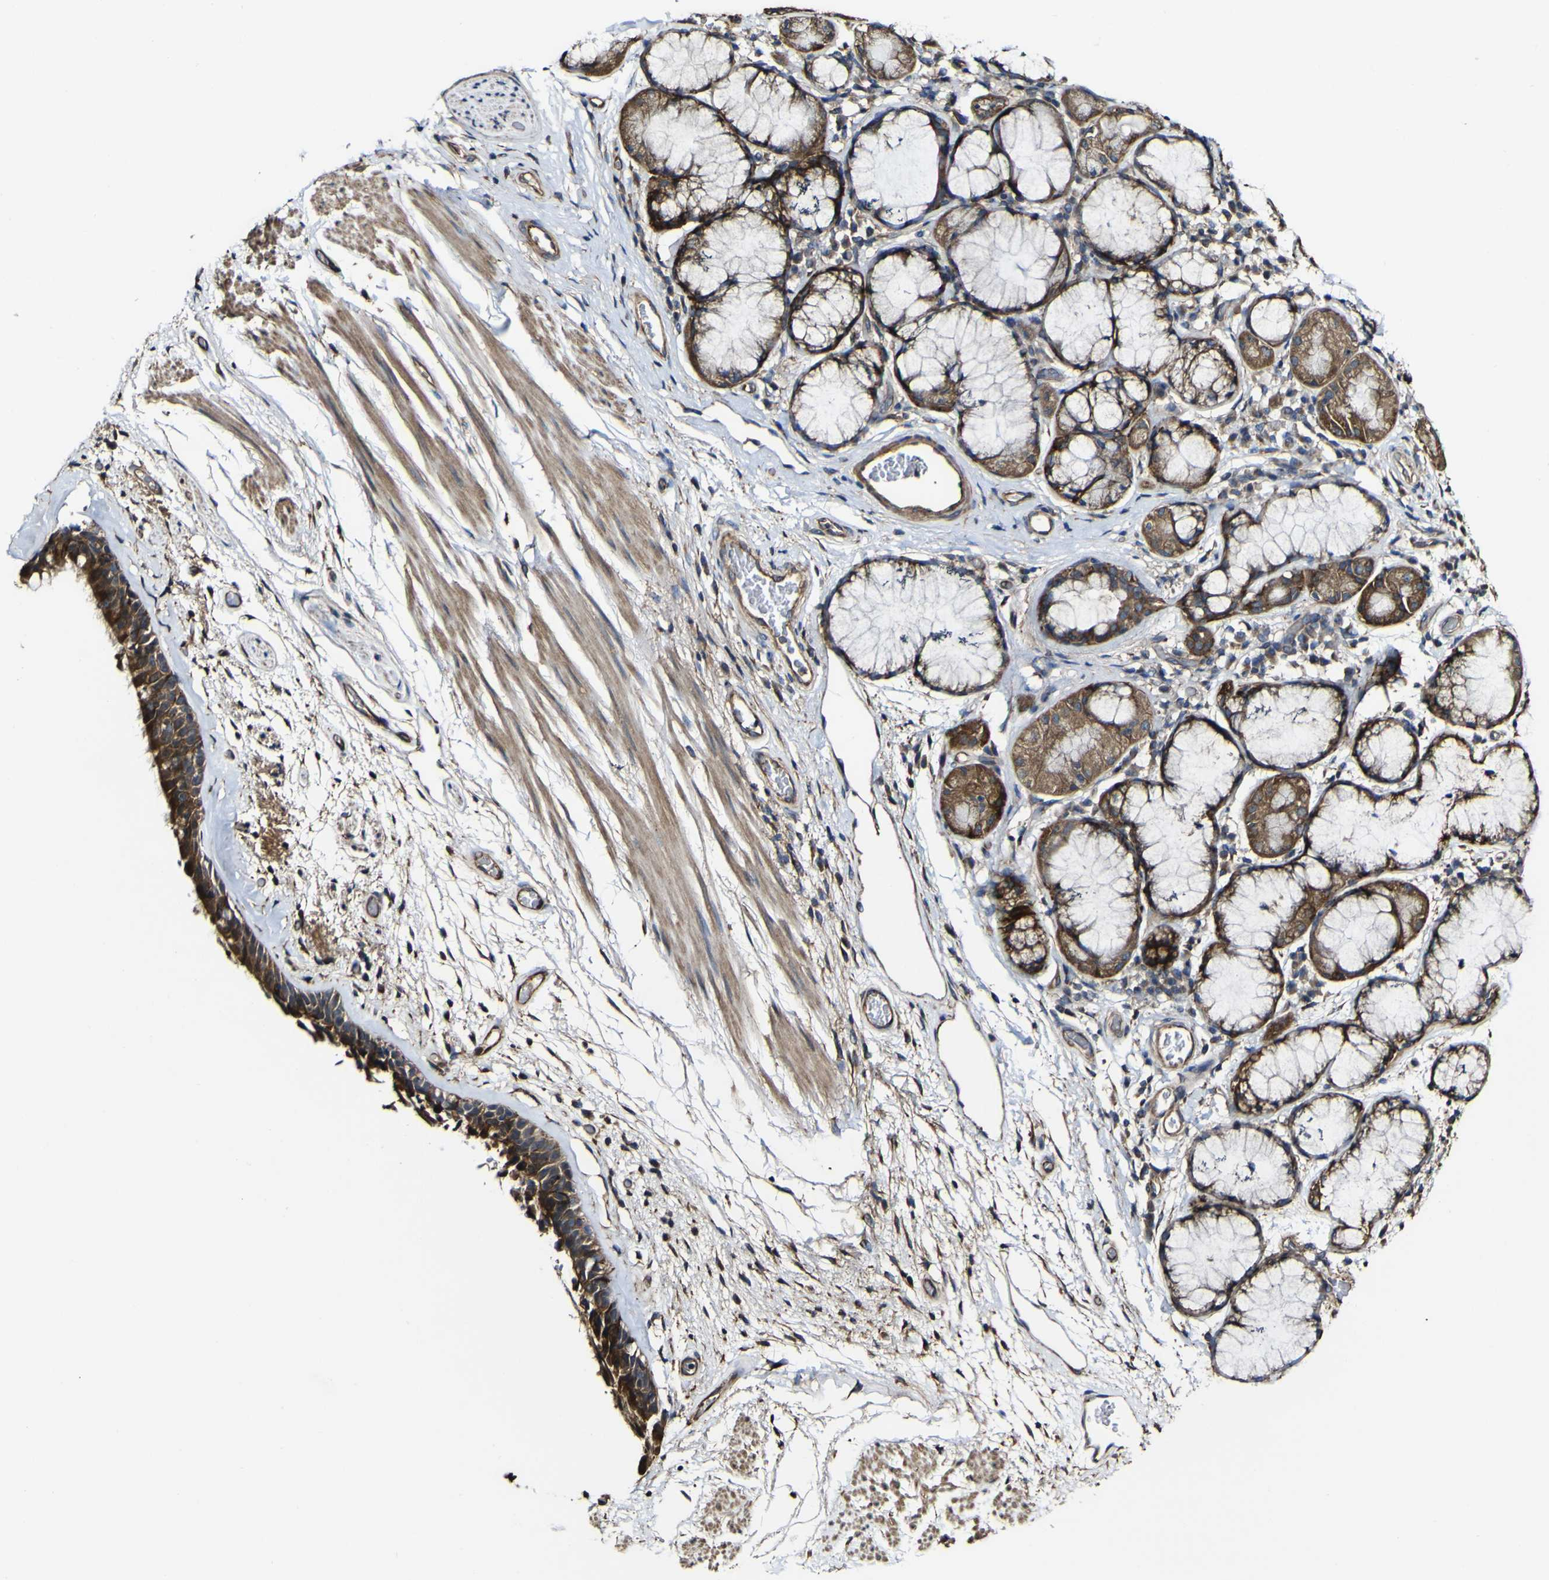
{"staining": {"intensity": "strong", "quantity": ">75%", "location": "cytoplasmic/membranous"}, "tissue": "bronchus", "cell_type": "Respiratory epithelial cells", "image_type": "normal", "snomed": [{"axis": "morphology", "description": "Normal tissue, NOS"}, {"axis": "morphology", "description": "Adenocarcinoma, NOS"}, {"axis": "topography", "description": "Bronchus"}, {"axis": "topography", "description": "Lung"}], "caption": "Immunohistochemical staining of normal bronchus displays strong cytoplasmic/membranous protein positivity in about >75% of respiratory epithelial cells.", "gene": "NAALADL2", "patient": {"sex": "female", "age": 54}}